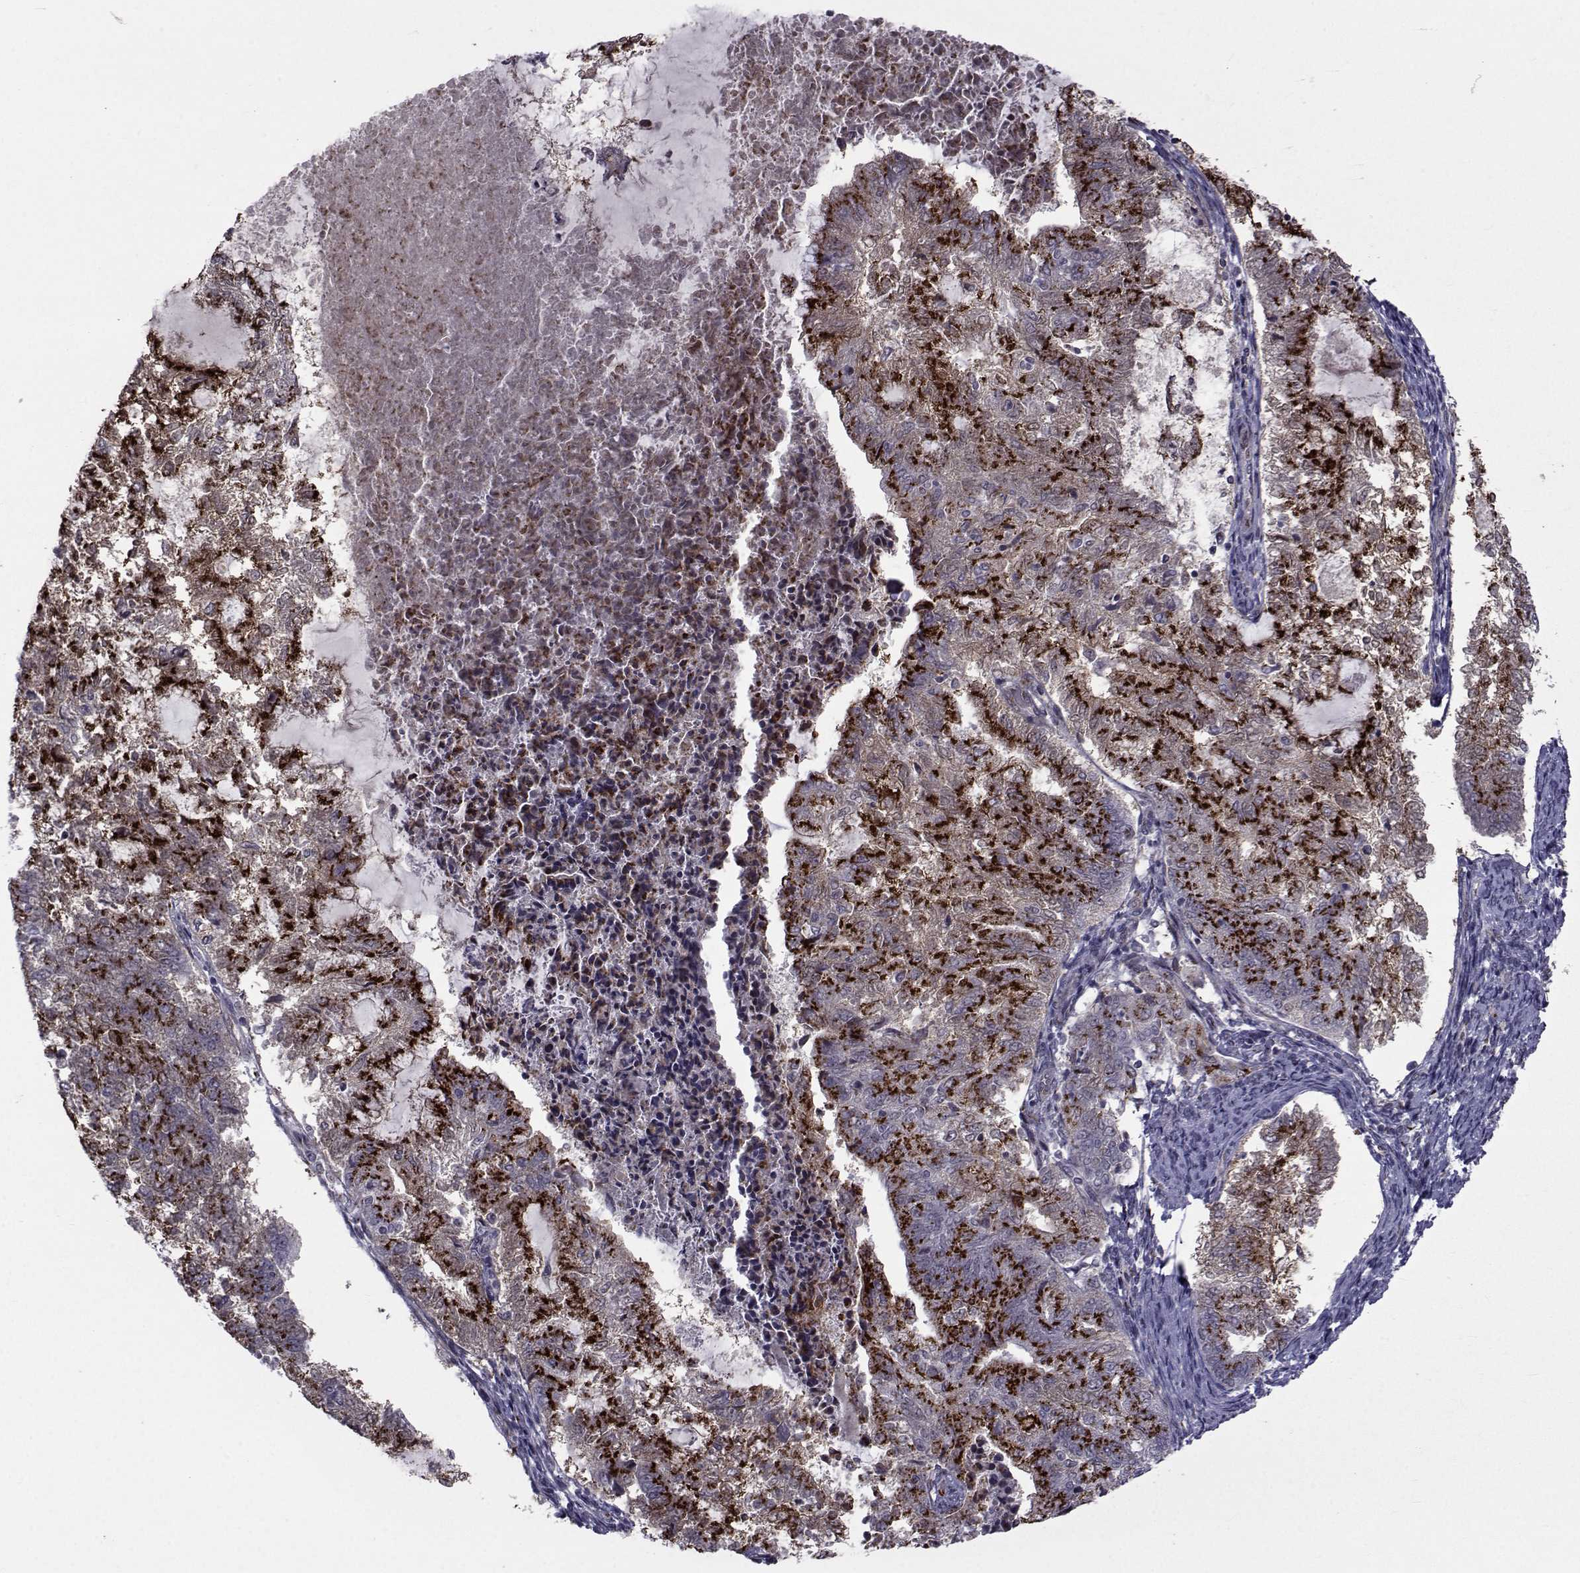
{"staining": {"intensity": "strong", "quantity": "25%-75%", "location": "cytoplasmic/membranous"}, "tissue": "endometrial cancer", "cell_type": "Tumor cells", "image_type": "cancer", "snomed": [{"axis": "morphology", "description": "Adenocarcinoma, NOS"}, {"axis": "topography", "description": "Endometrium"}], "caption": "A high amount of strong cytoplasmic/membranous expression is present in approximately 25%-75% of tumor cells in endometrial cancer (adenocarcinoma) tissue.", "gene": "ATP6V1C2", "patient": {"sex": "female", "age": 65}}